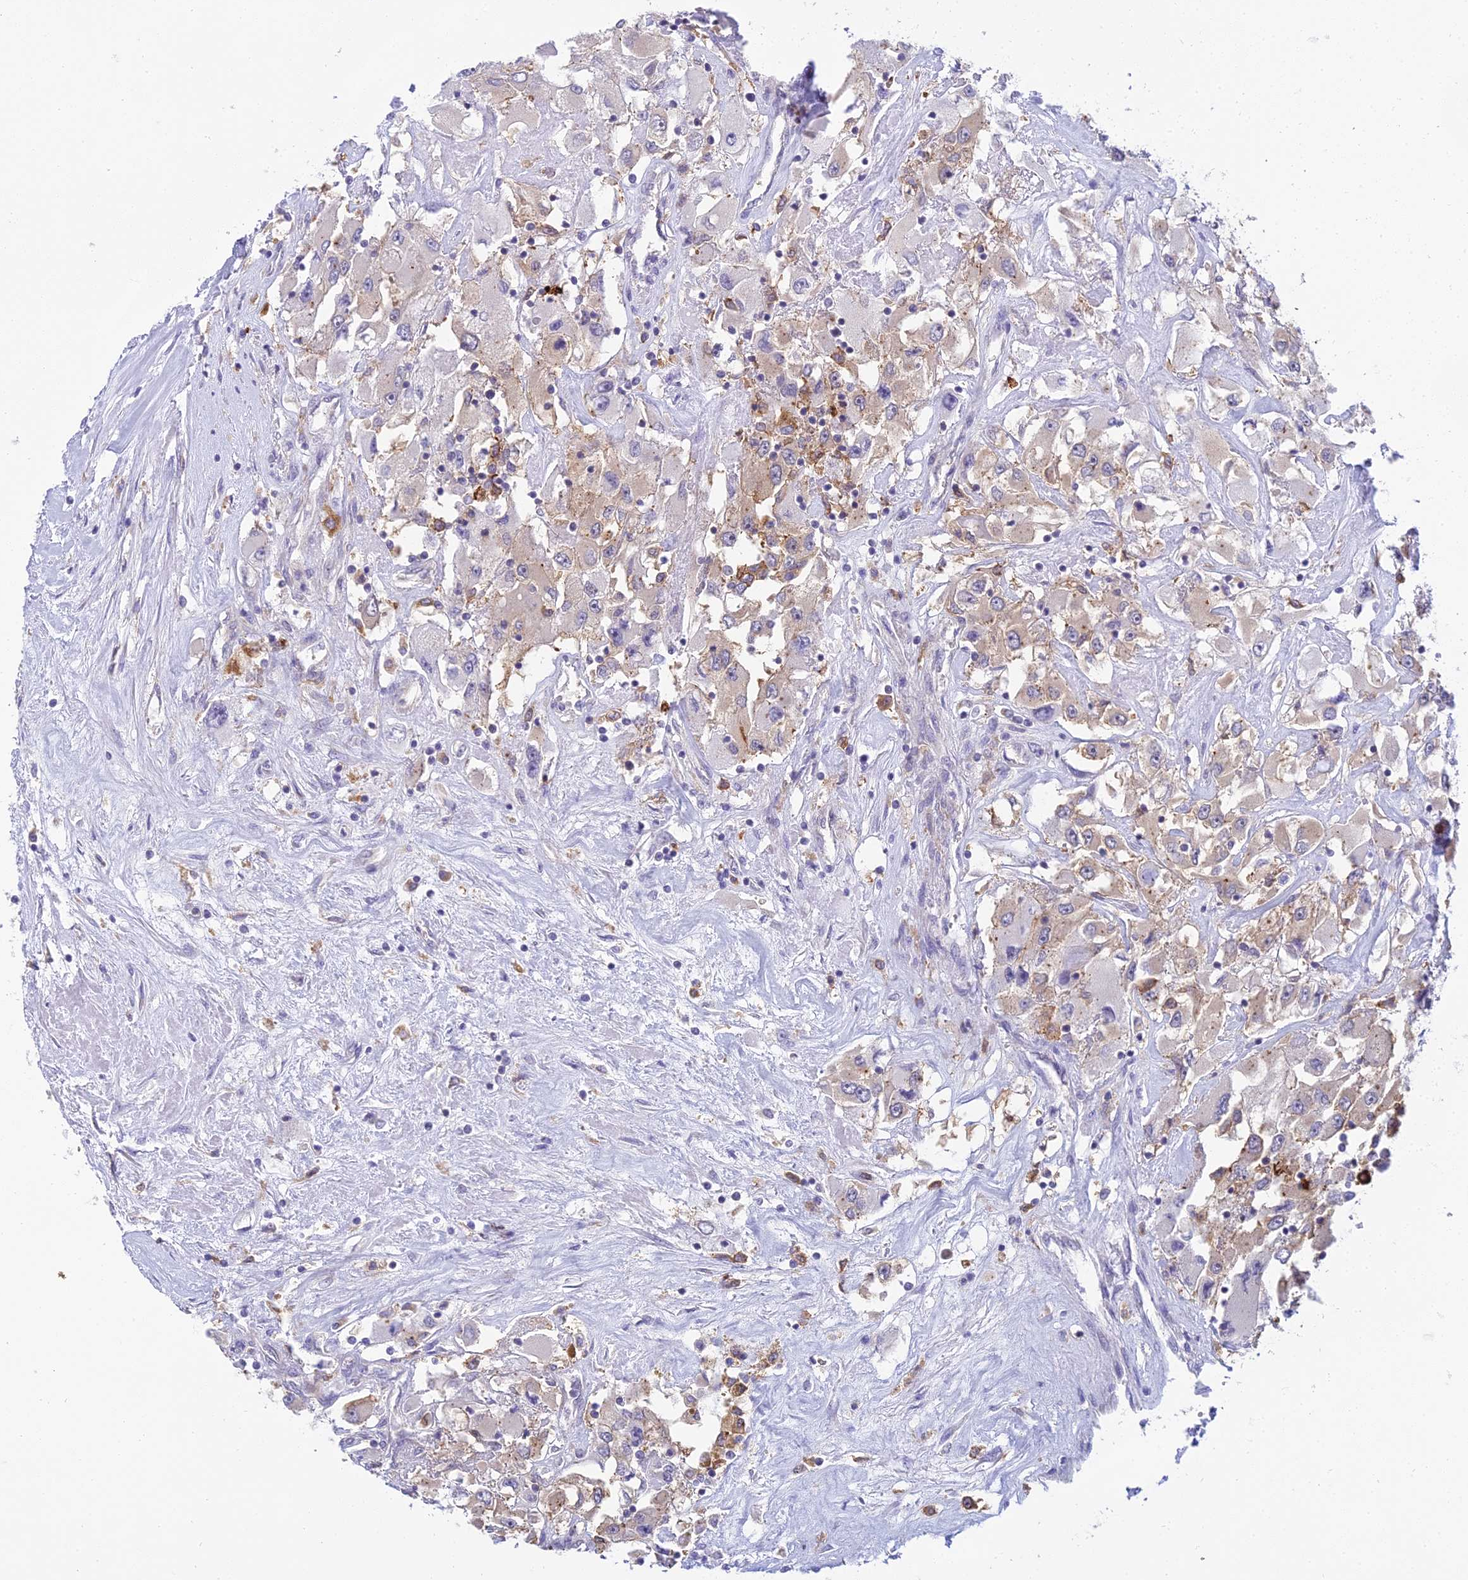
{"staining": {"intensity": "weak", "quantity": "<25%", "location": "cytoplasmic/membranous"}, "tissue": "renal cancer", "cell_type": "Tumor cells", "image_type": "cancer", "snomed": [{"axis": "morphology", "description": "Adenocarcinoma, NOS"}, {"axis": "topography", "description": "Kidney"}], "caption": "A histopathology image of renal cancer stained for a protein reveals no brown staining in tumor cells.", "gene": "UBE2G1", "patient": {"sex": "female", "age": 52}}